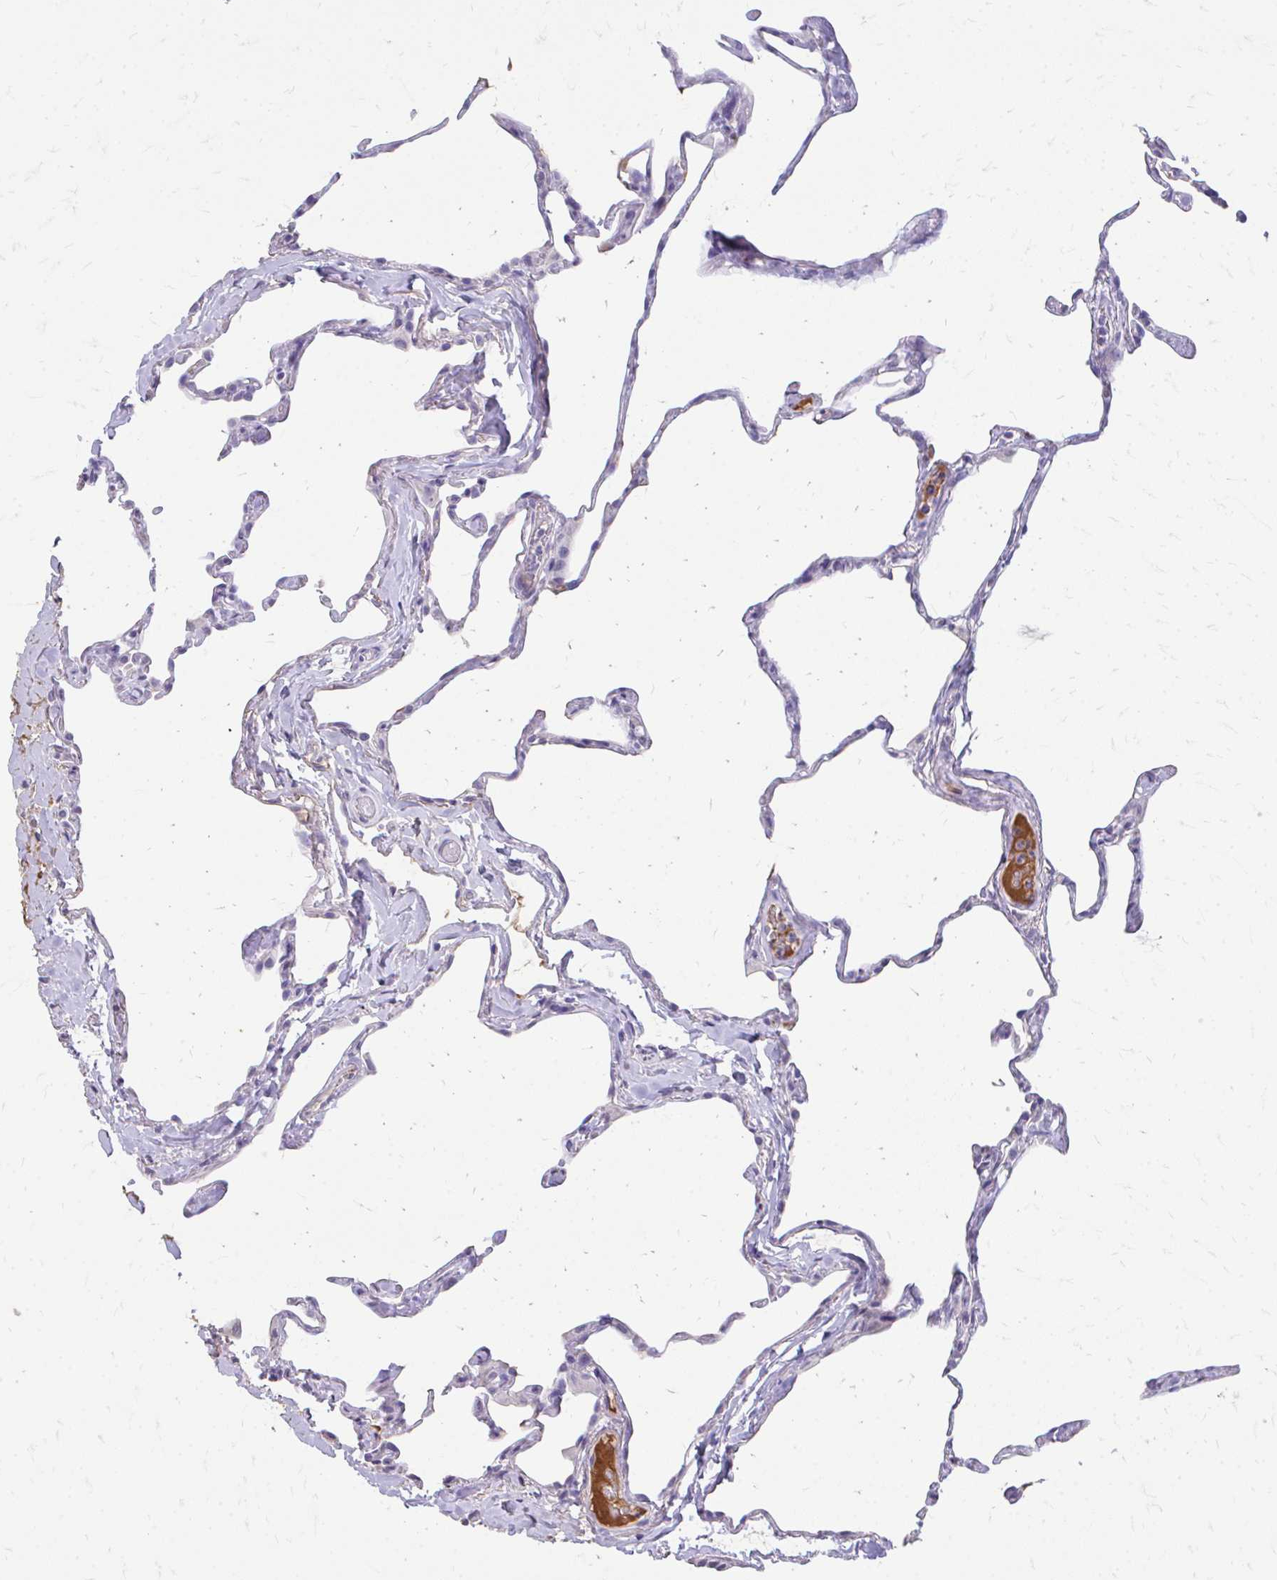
{"staining": {"intensity": "negative", "quantity": "none", "location": "none"}, "tissue": "lung", "cell_type": "Alveolar cells", "image_type": "normal", "snomed": [{"axis": "morphology", "description": "Normal tissue, NOS"}, {"axis": "topography", "description": "Lung"}], "caption": "The IHC micrograph has no significant staining in alveolar cells of lung.", "gene": "CFH", "patient": {"sex": "male", "age": 65}}